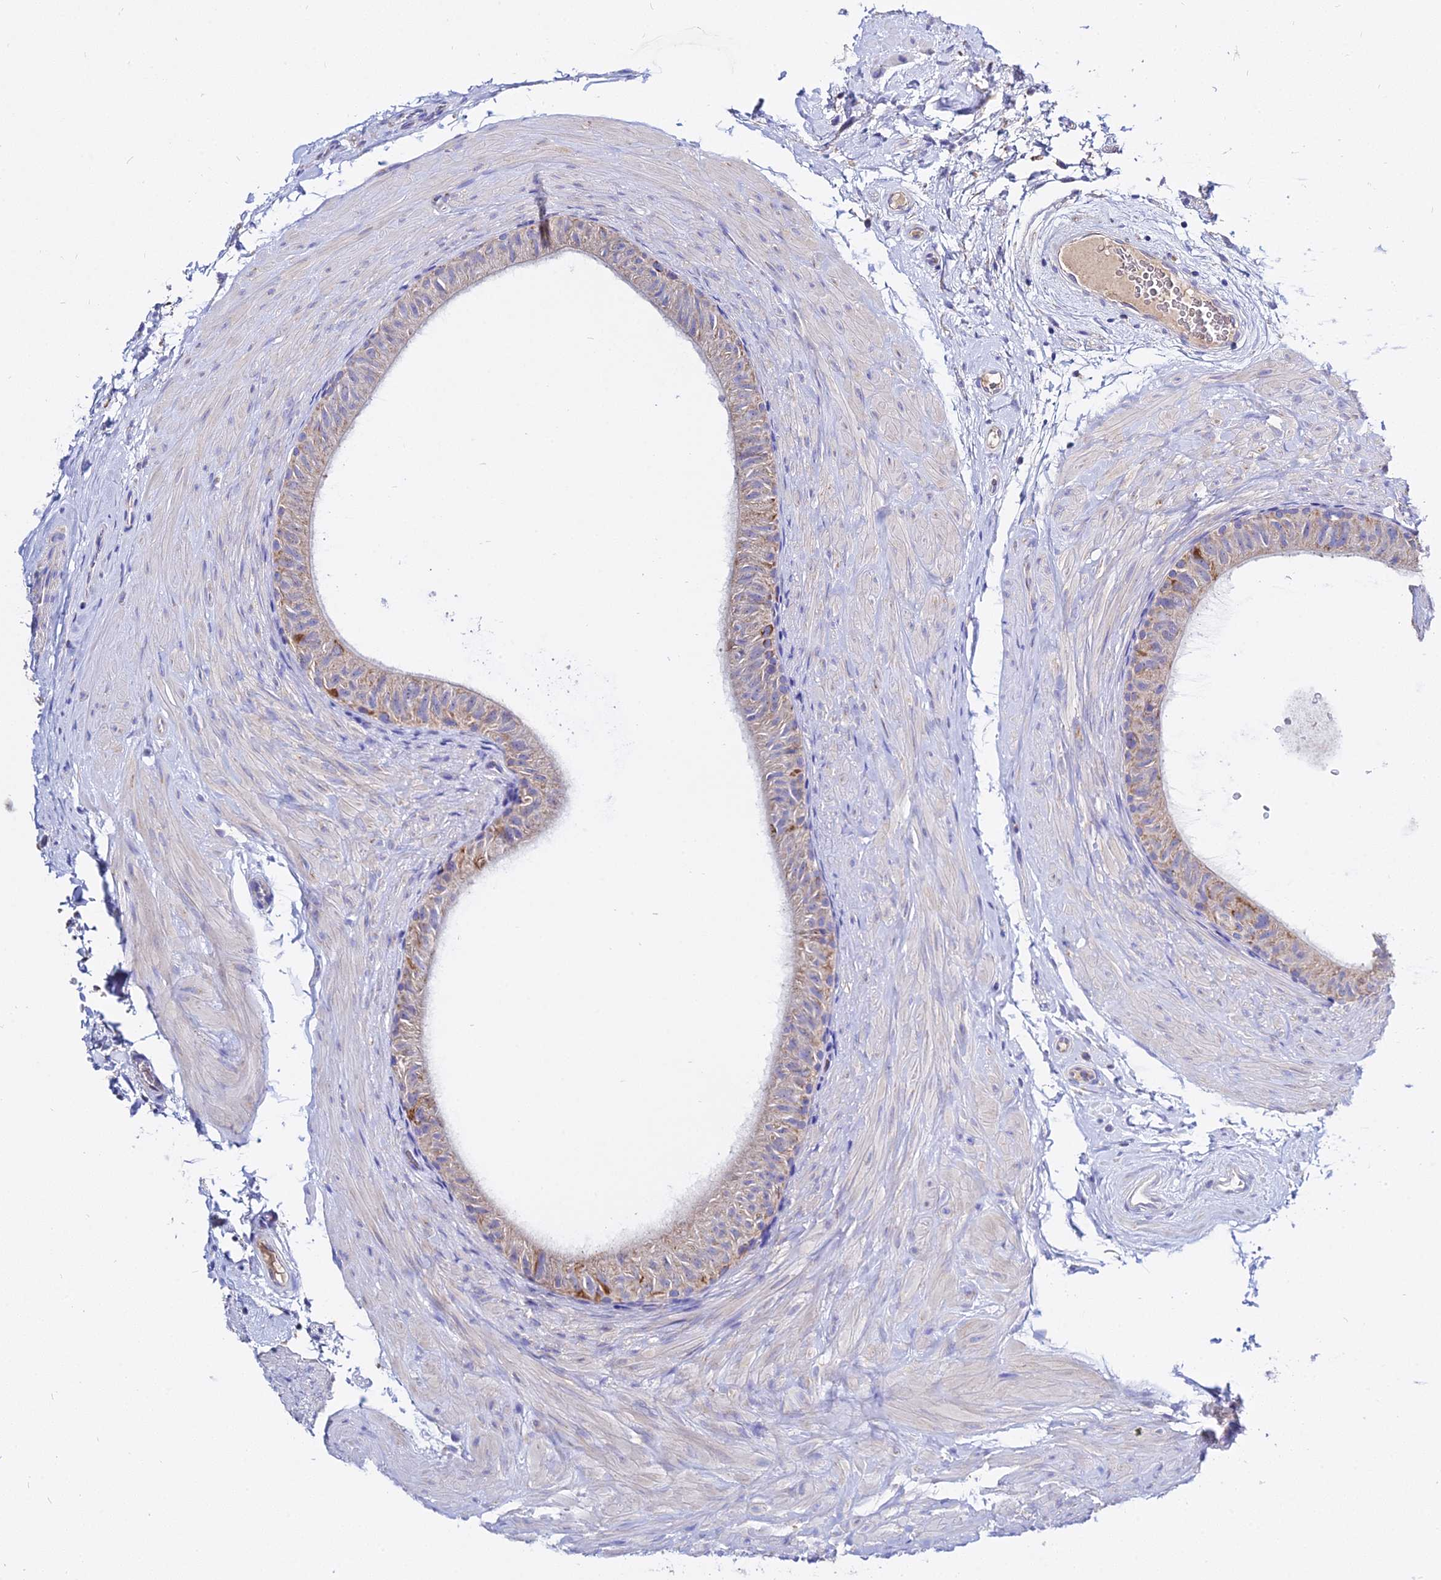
{"staining": {"intensity": "moderate", "quantity": "25%-75%", "location": "cytoplasmic/membranous"}, "tissue": "epididymis", "cell_type": "Glandular cells", "image_type": "normal", "snomed": [{"axis": "morphology", "description": "Normal tissue, NOS"}, {"axis": "topography", "description": "Epididymis"}], "caption": "Epididymis stained with a protein marker shows moderate staining in glandular cells.", "gene": "TYW5", "patient": {"sex": "male", "age": 49}}